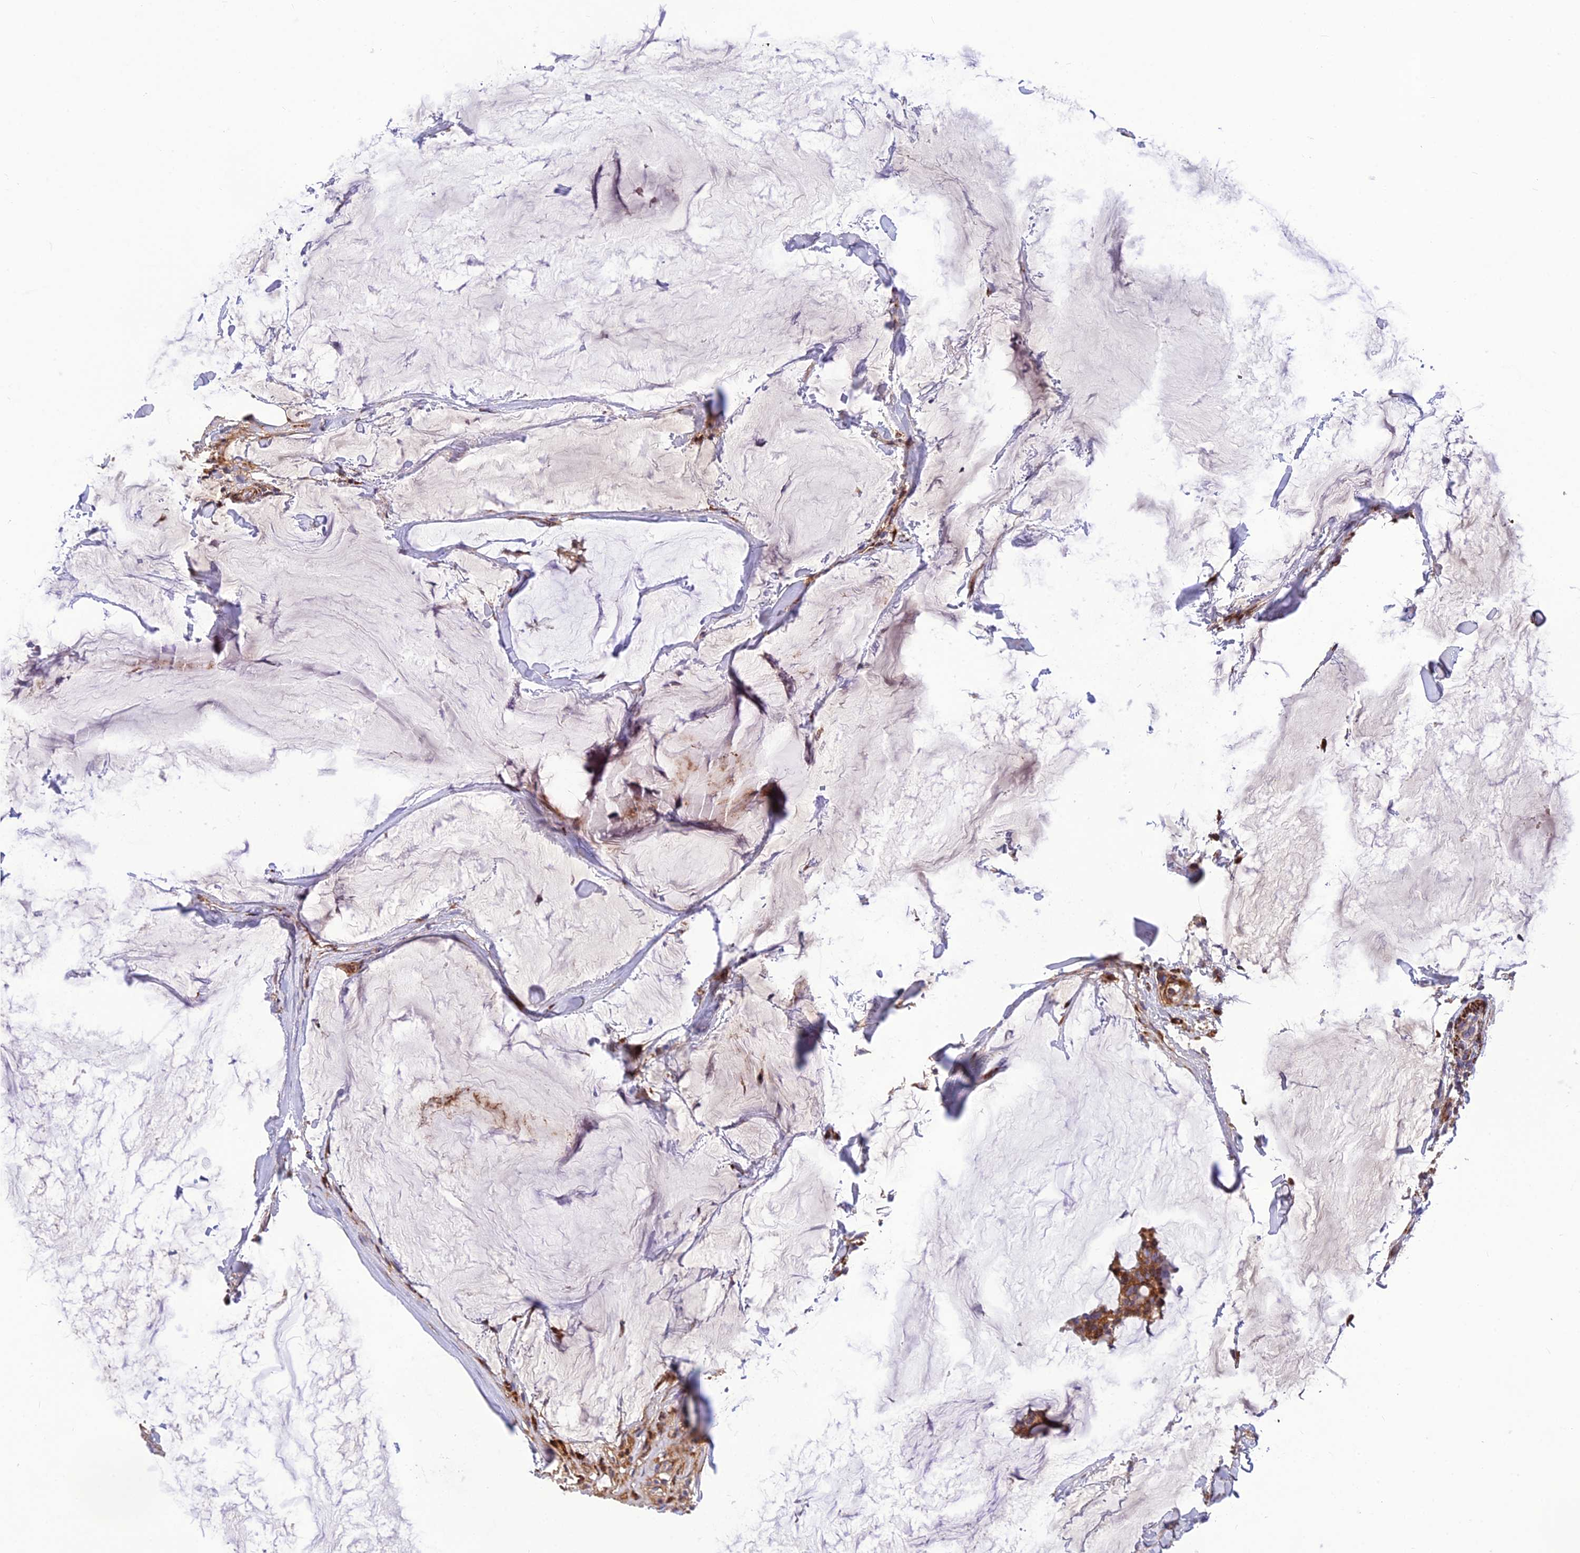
{"staining": {"intensity": "strong", "quantity": "25%-75%", "location": "cytoplasmic/membranous"}, "tissue": "breast cancer", "cell_type": "Tumor cells", "image_type": "cancer", "snomed": [{"axis": "morphology", "description": "Duct carcinoma"}, {"axis": "topography", "description": "Breast"}], "caption": "Human infiltrating ductal carcinoma (breast) stained with a brown dye exhibits strong cytoplasmic/membranous positive staining in about 25%-75% of tumor cells.", "gene": "CPSF4L", "patient": {"sex": "female", "age": 93}}